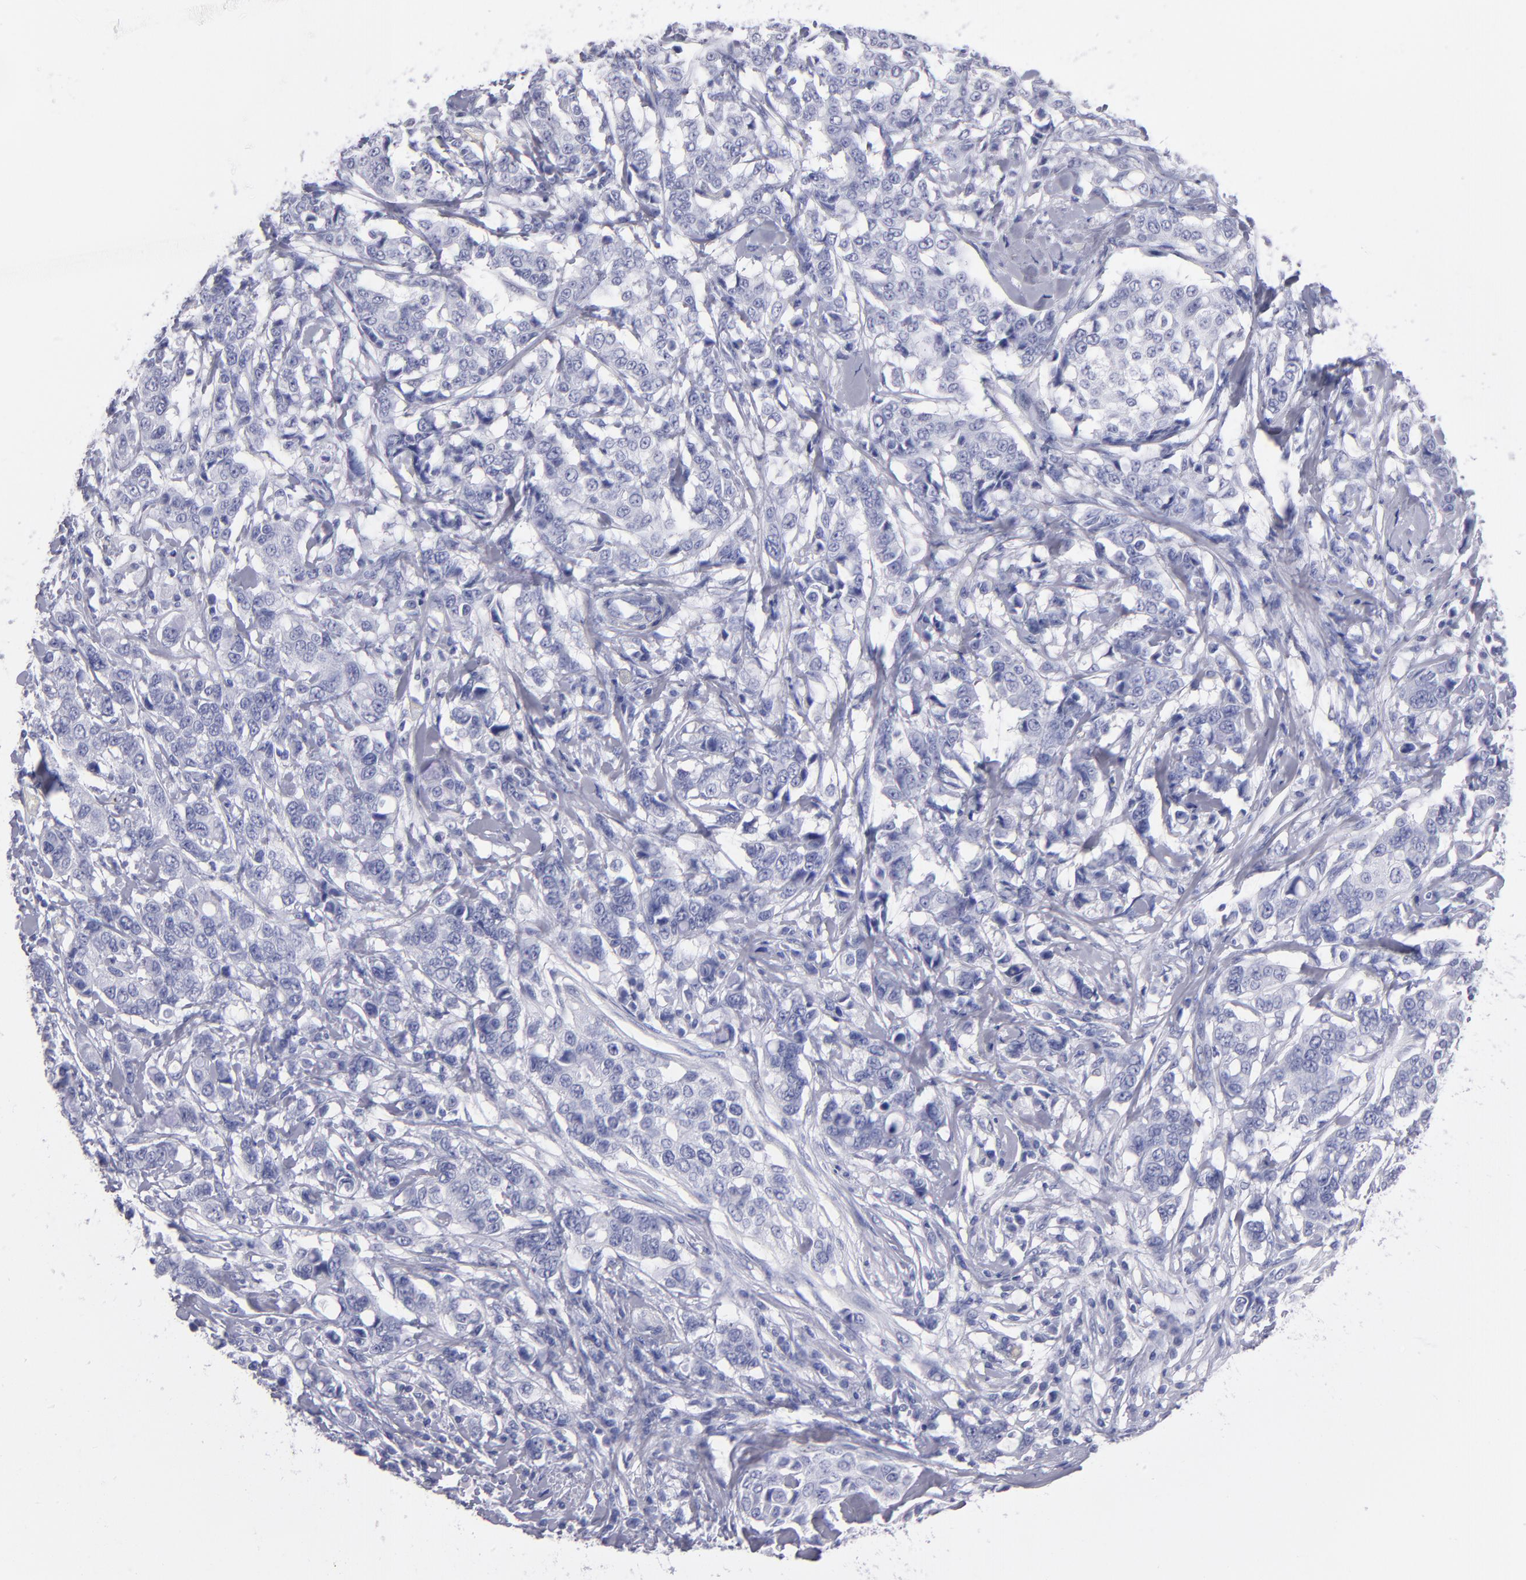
{"staining": {"intensity": "negative", "quantity": "none", "location": "none"}, "tissue": "breast cancer", "cell_type": "Tumor cells", "image_type": "cancer", "snomed": [{"axis": "morphology", "description": "Duct carcinoma"}, {"axis": "topography", "description": "Breast"}], "caption": "Immunohistochemistry (IHC) histopathology image of neoplastic tissue: human breast cancer (invasive ductal carcinoma) stained with DAB displays no significant protein expression in tumor cells.", "gene": "MB", "patient": {"sex": "female", "age": 27}}